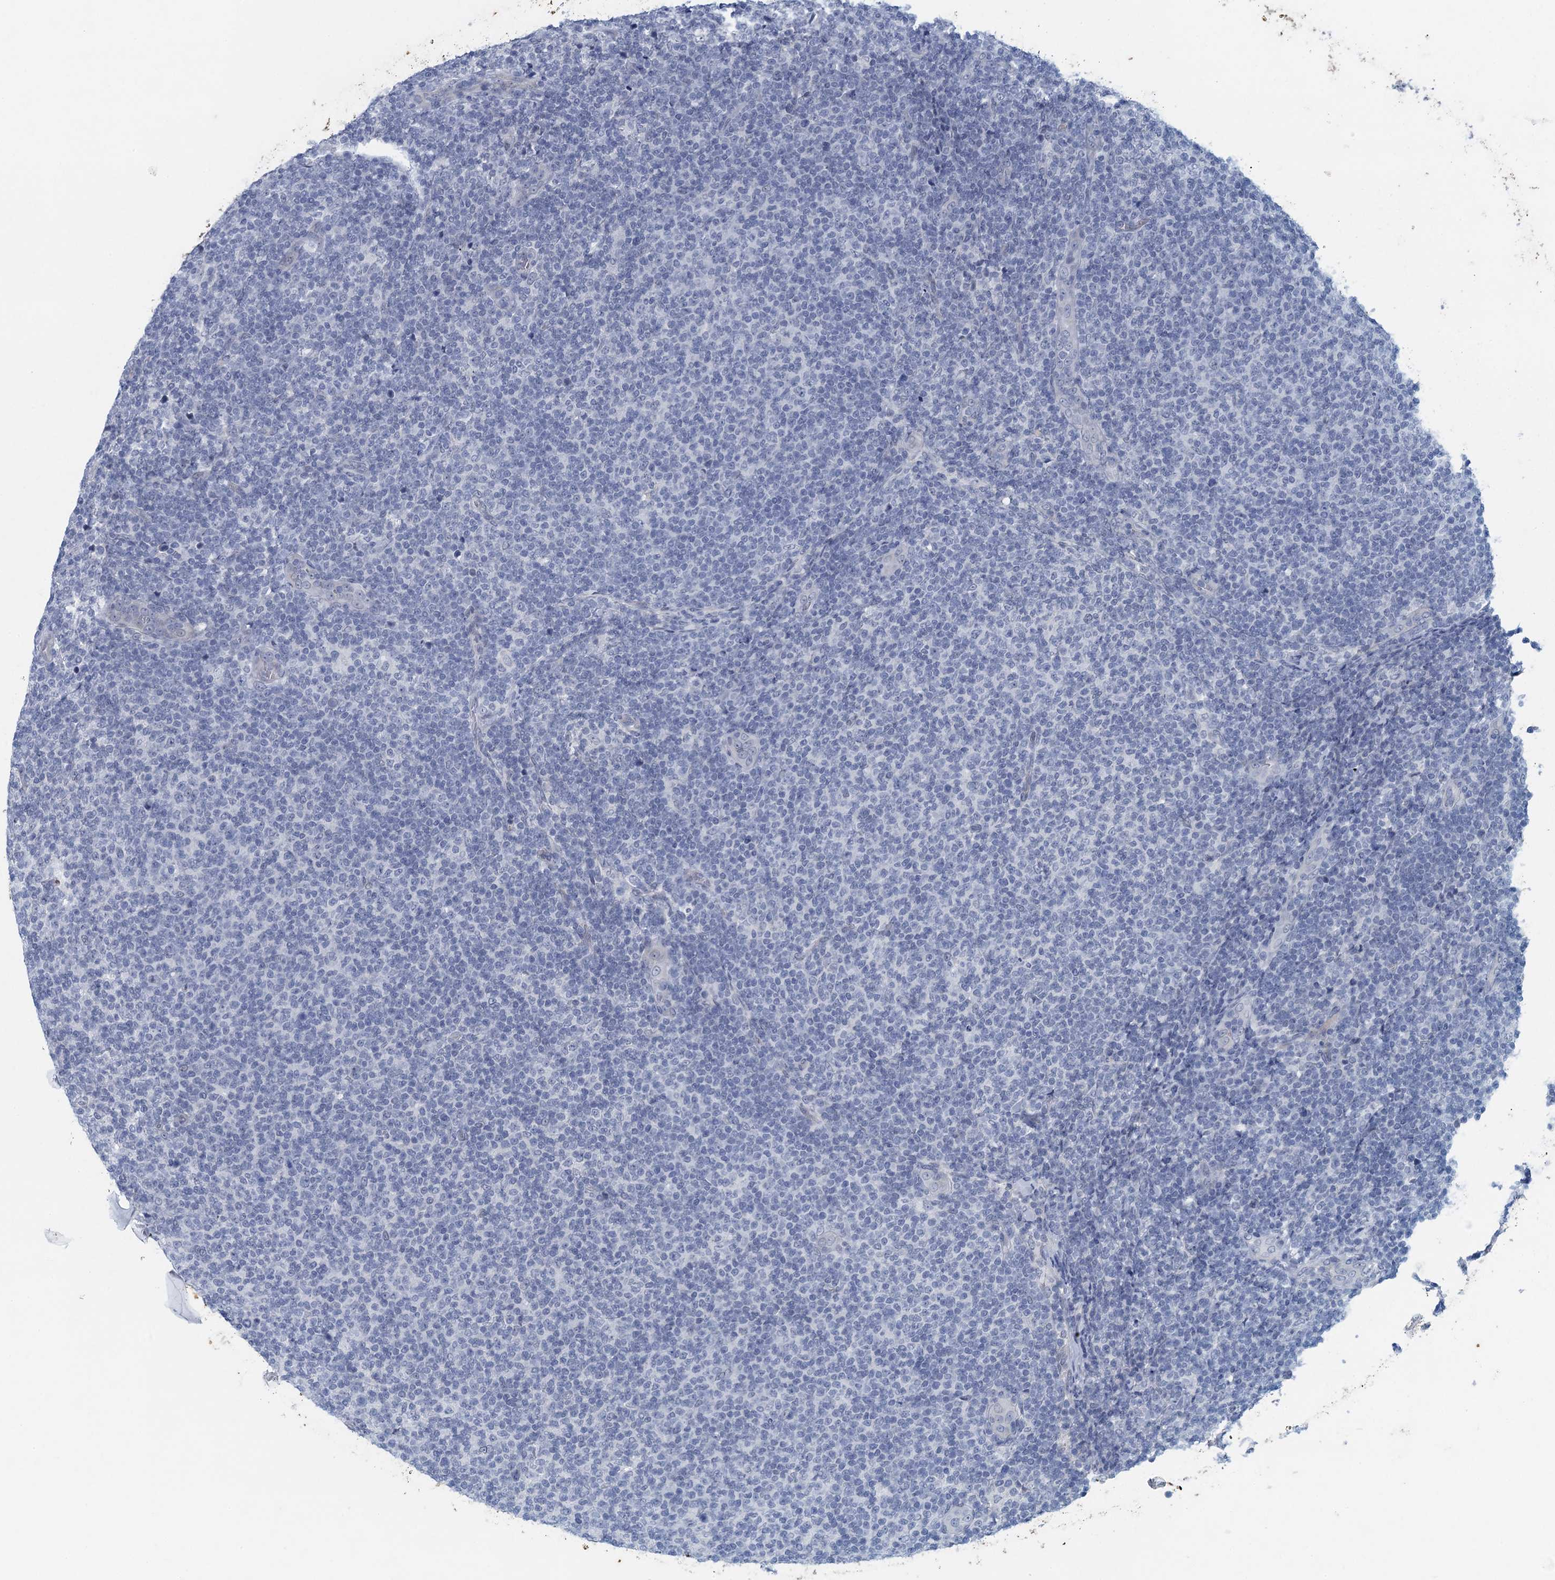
{"staining": {"intensity": "negative", "quantity": "none", "location": "none"}, "tissue": "lymphoma", "cell_type": "Tumor cells", "image_type": "cancer", "snomed": [{"axis": "morphology", "description": "Malignant lymphoma, non-Hodgkin's type, Low grade"}, {"axis": "topography", "description": "Lymph node"}], "caption": "DAB (3,3'-diaminobenzidine) immunohistochemical staining of human malignant lymphoma, non-Hodgkin's type (low-grade) displays no significant expression in tumor cells.", "gene": "ENSG00000131152", "patient": {"sex": "male", "age": 66}}